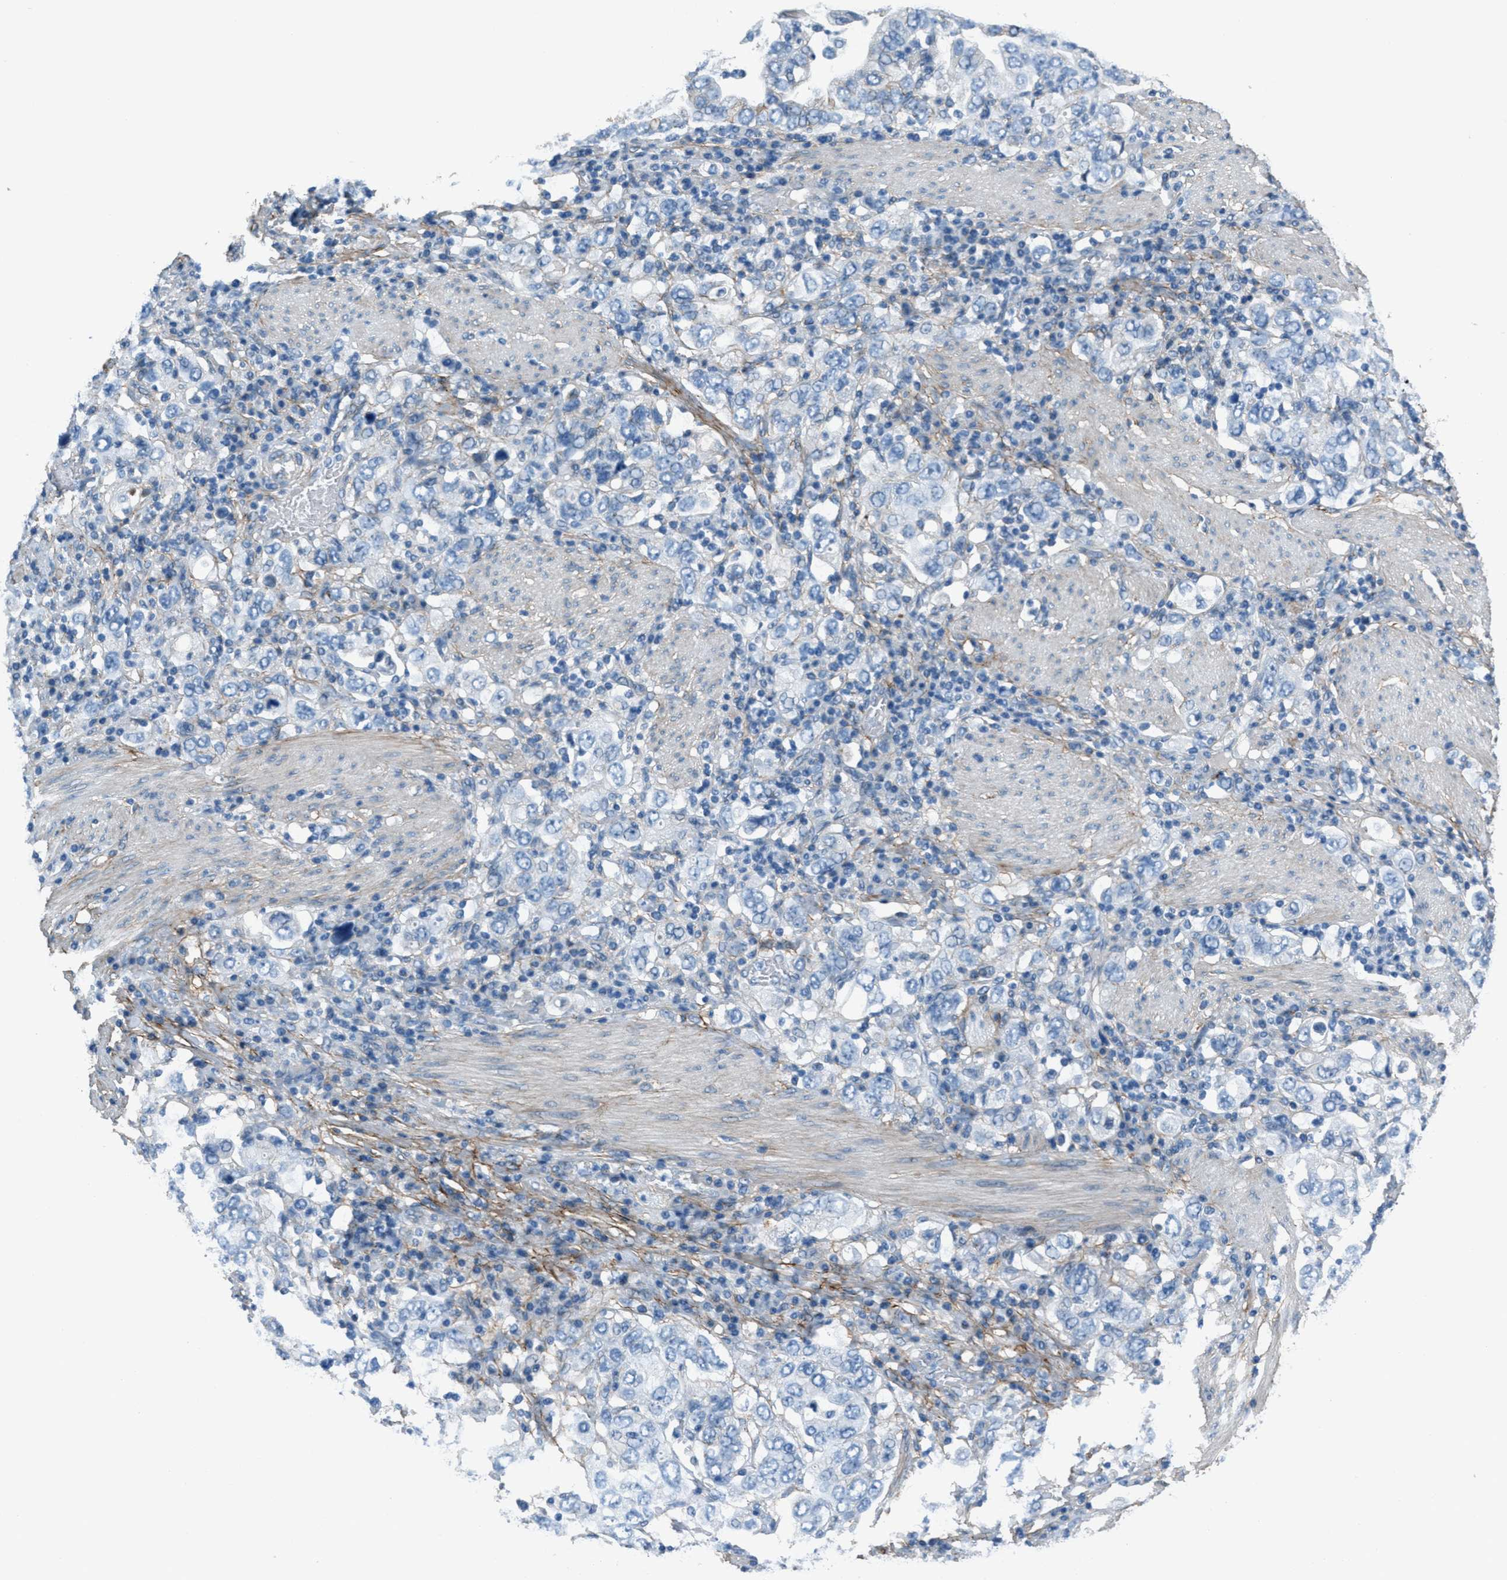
{"staining": {"intensity": "negative", "quantity": "none", "location": "none"}, "tissue": "stomach cancer", "cell_type": "Tumor cells", "image_type": "cancer", "snomed": [{"axis": "morphology", "description": "Adenocarcinoma, NOS"}, {"axis": "topography", "description": "Stomach, upper"}], "caption": "This is an immunohistochemistry micrograph of stomach cancer. There is no expression in tumor cells.", "gene": "FBN1", "patient": {"sex": "male", "age": 62}}